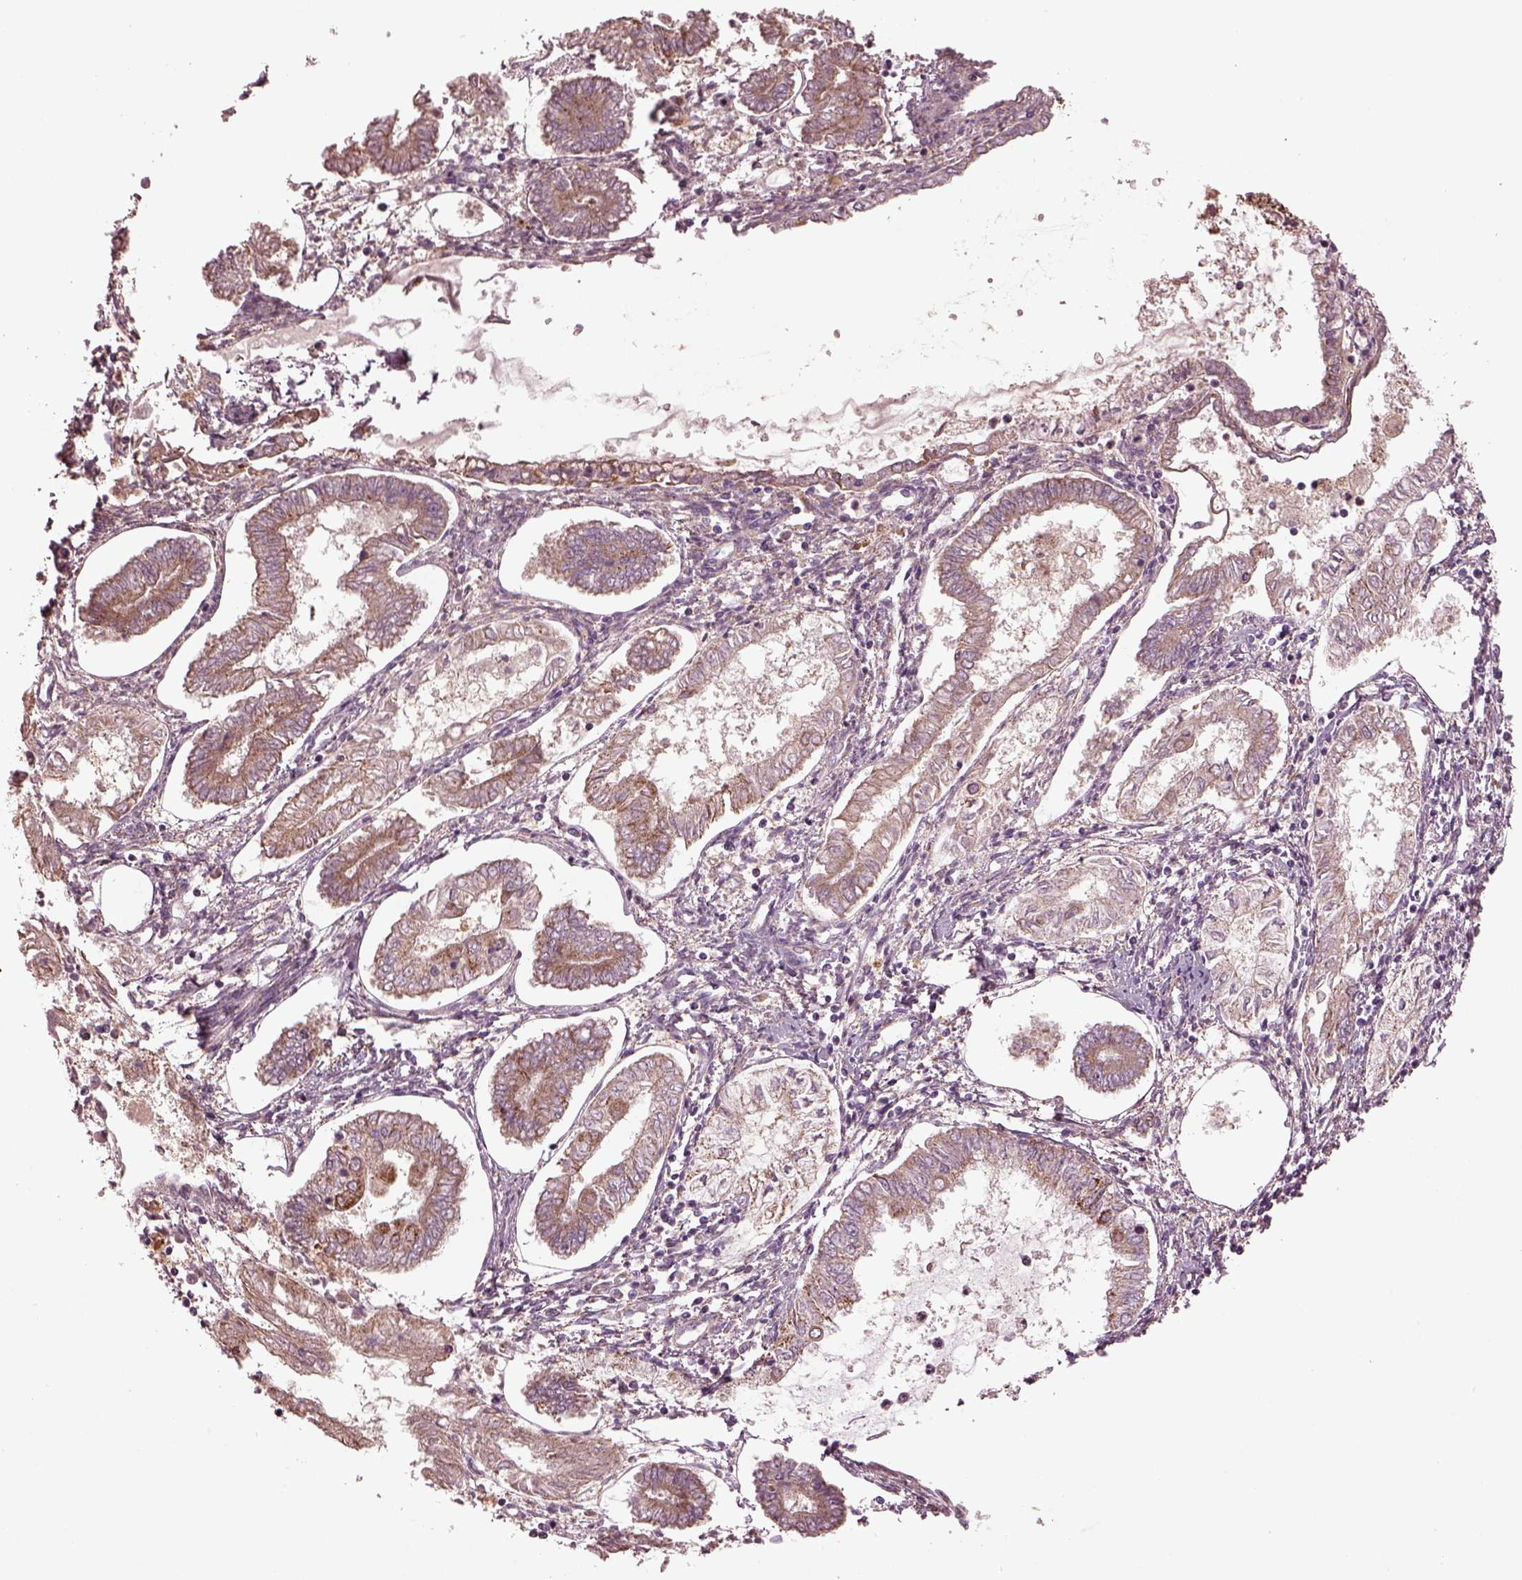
{"staining": {"intensity": "weak", "quantity": ">75%", "location": "cytoplasmic/membranous"}, "tissue": "endometrial cancer", "cell_type": "Tumor cells", "image_type": "cancer", "snomed": [{"axis": "morphology", "description": "Adenocarcinoma, NOS"}, {"axis": "topography", "description": "Endometrium"}], "caption": "Protein staining shows weak cytoplasmic/membranous staining in approximately >75% of tumor cells in endometrial adenocarcinoma.", "gene": "TMEM254", "patient": {"sex": "female", "age": 68}}